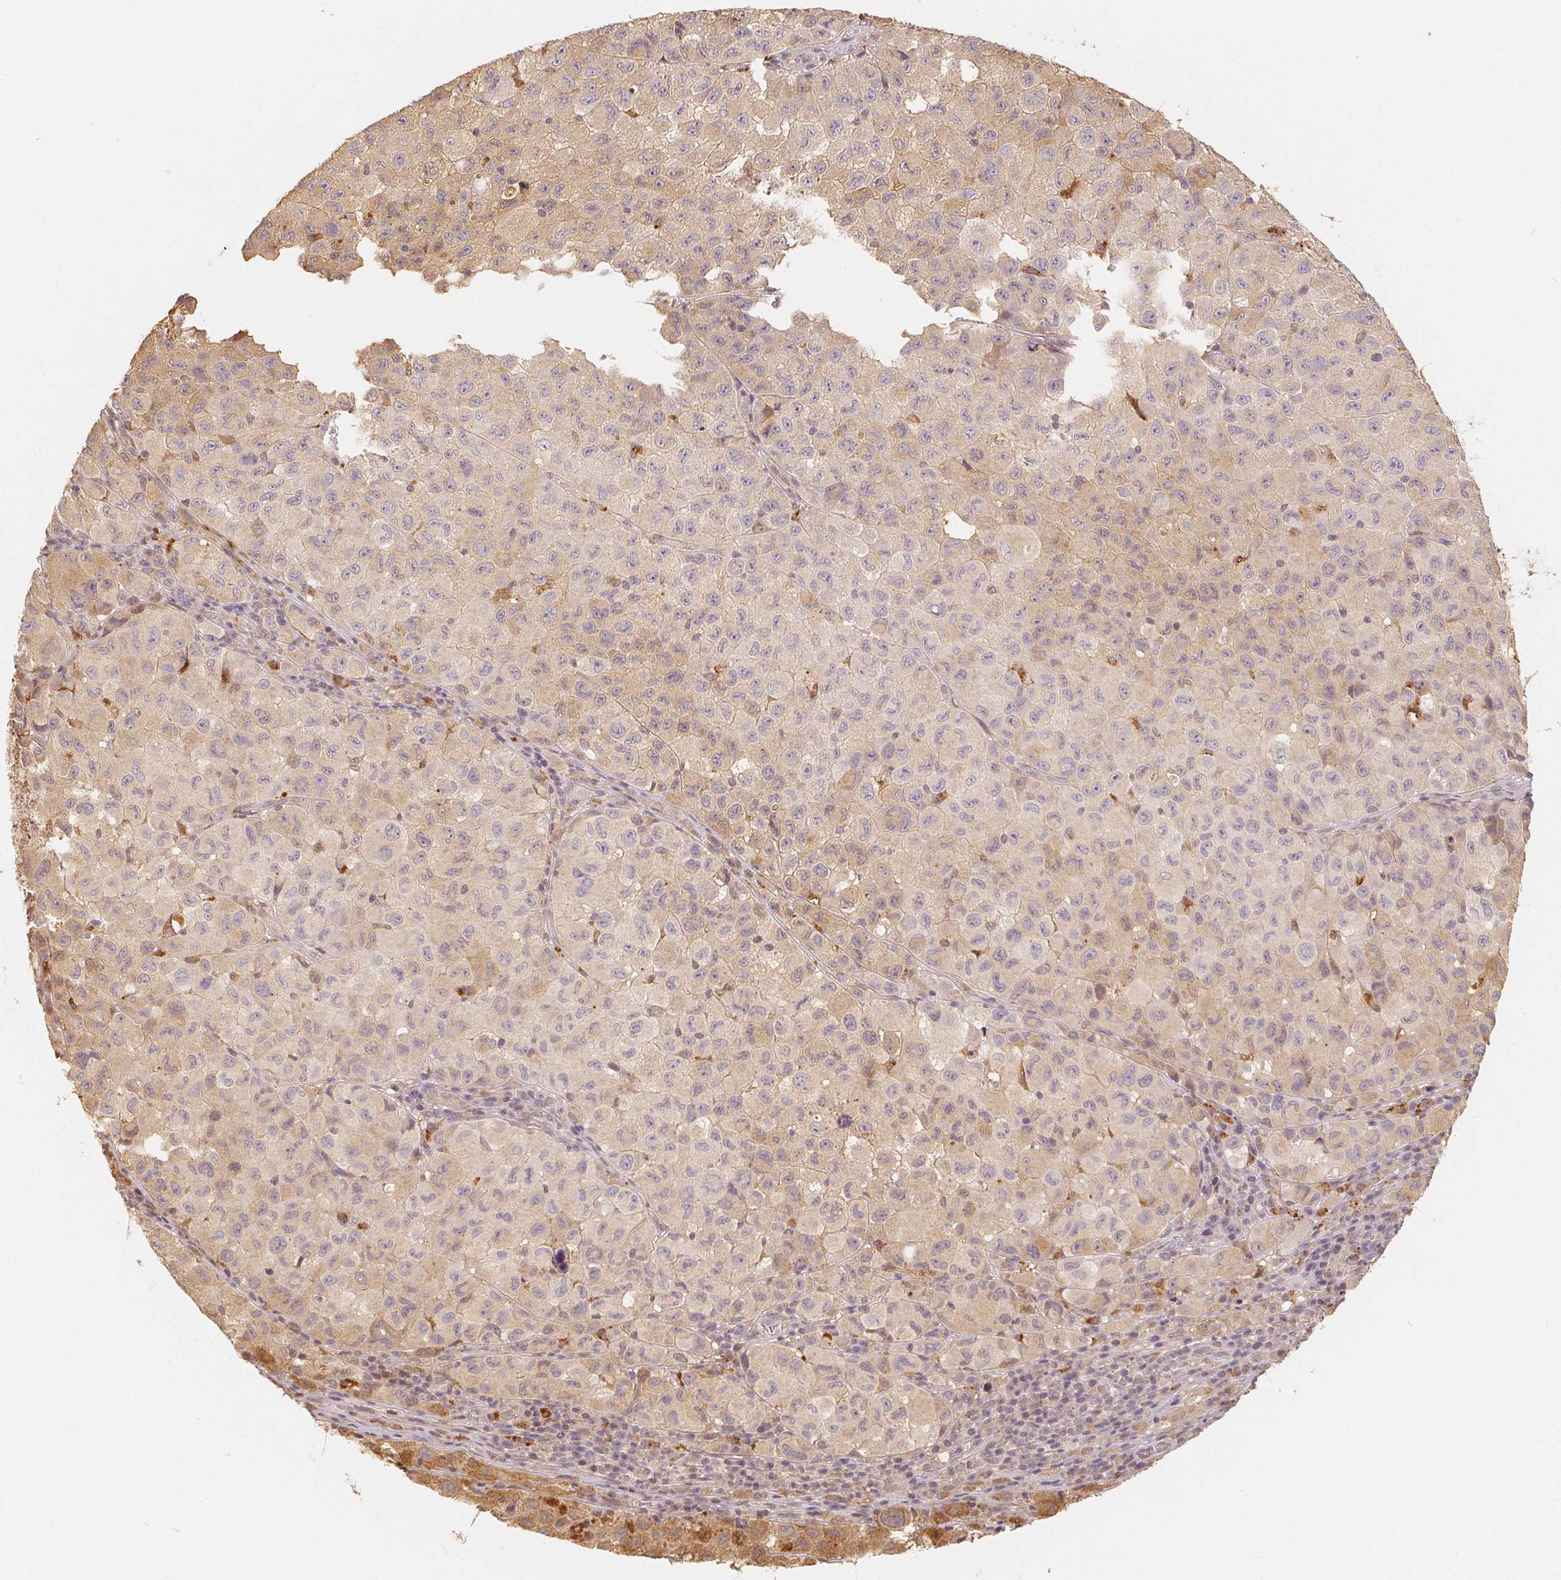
{"staining": {"intensity": "moderate", "quantity": "25%-75%", "location": "cytoplasmic/membranous"}, "tissue": "melanoma", "cell_type": "Tumor cells", "image_type": "cancer", "snomed": [{"axis": "morphology", "description": "Malignant melanoma, NOS"}, {"axis": "topography", "description": "Skin"}], "caption": "A medium amount of moderate cytoplasmic/membranous positivity is seen in about 25%-75% of tumor cells in melanoma tissue. The staining was performed using DAB (3,3'-diaminobenzidine) to visualize the protein expression in brown, while the nuclei were stained in blue with hematoxylin (Magnification: 20x).", "gene": "GUSB", "patient": {"sex": "male", "age": 93}}